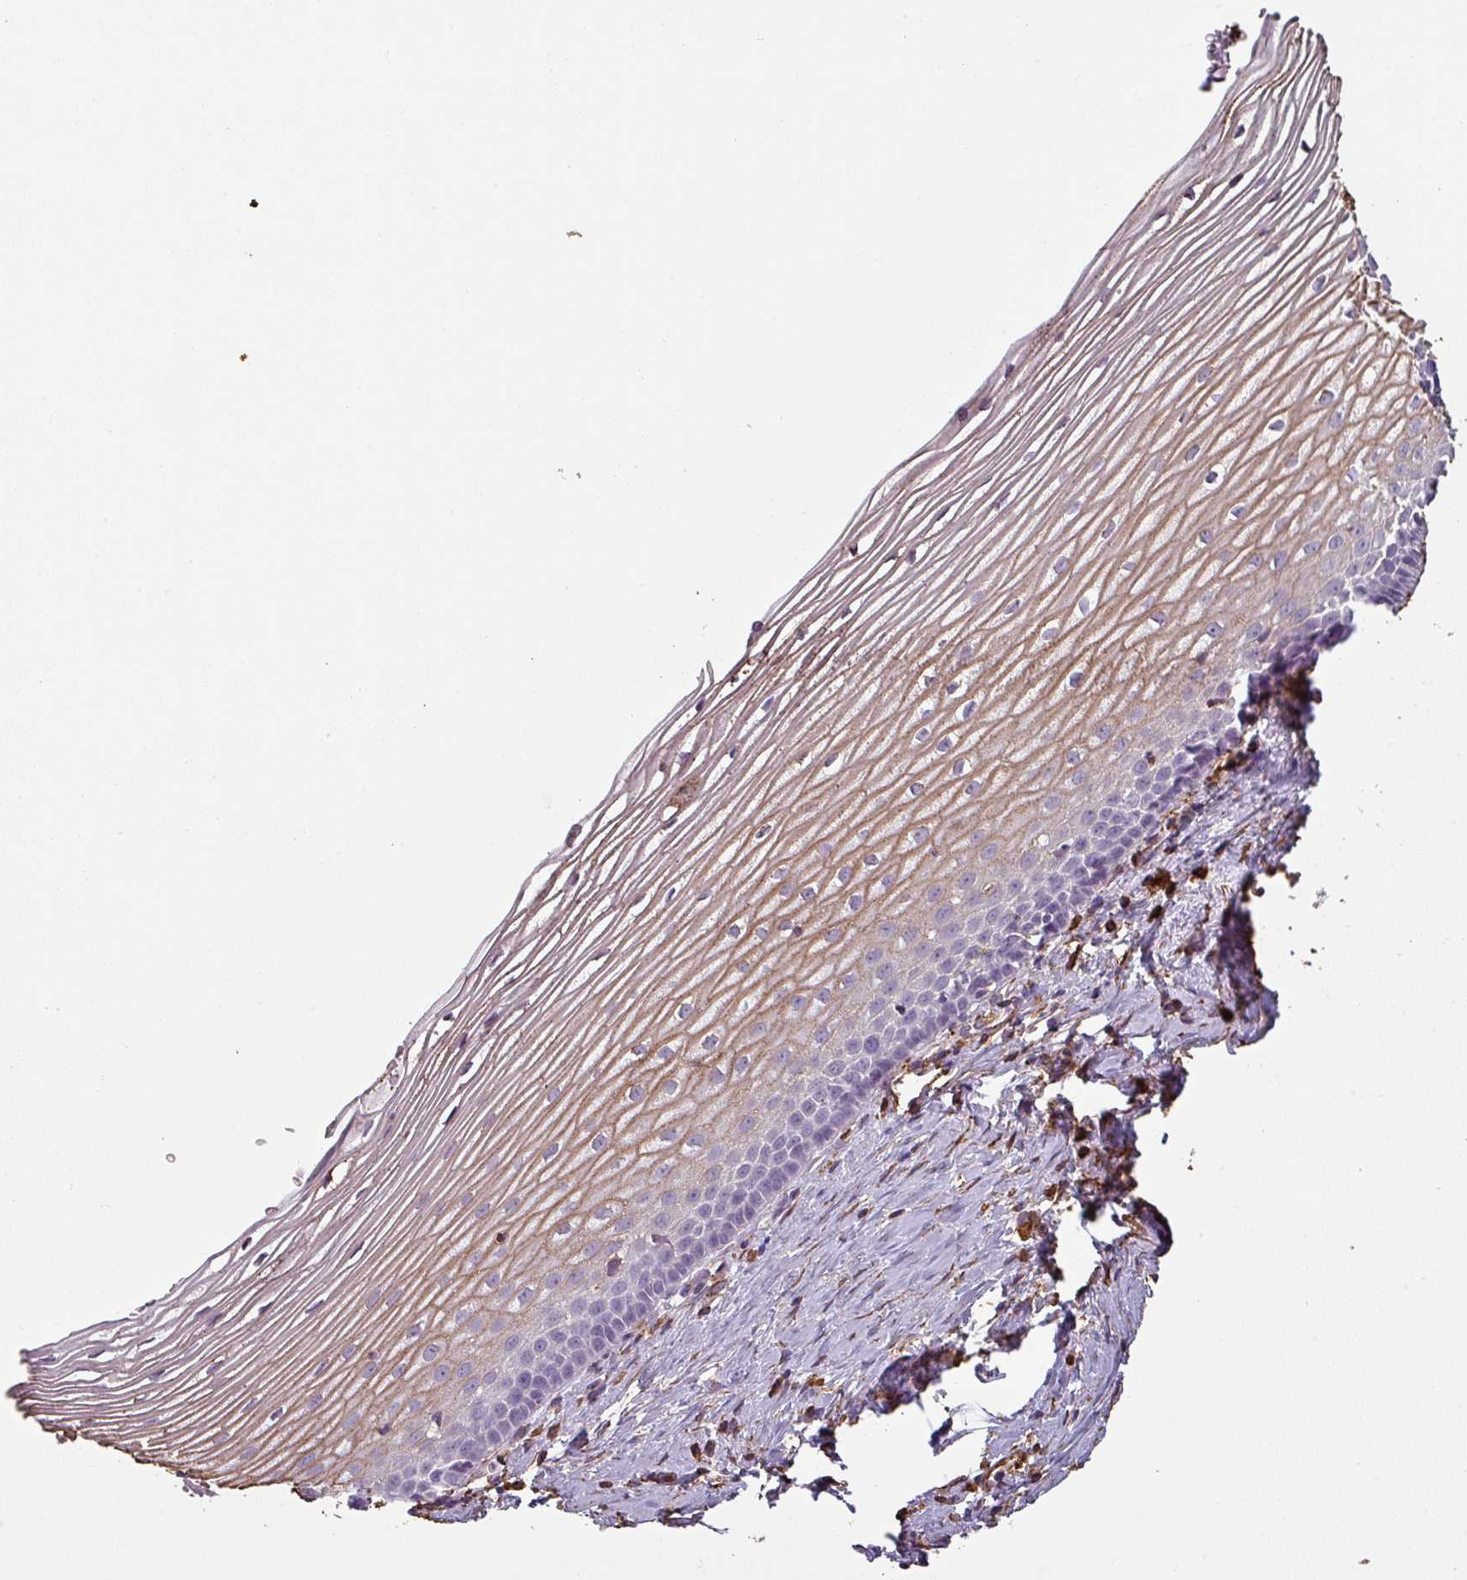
{"staining": {"intensity": "negative", "quantity": "none", "location": "none"}, "tissue": "cervix", "cell_type": "Glandular cells", "image_type": "normal", "snomed": [{"axis": "morphology", "description": "Normal tissue, NOS"}, {"axis": "topography", "description": "Cervix"}], "caption": "Immunohistochemistry micrograph of normal cervix stained for a protein (brown), which reveals no positivity in glandular cells.", "gene": "ZNF280C", "patient": {"sex": "female", "age": 47}}